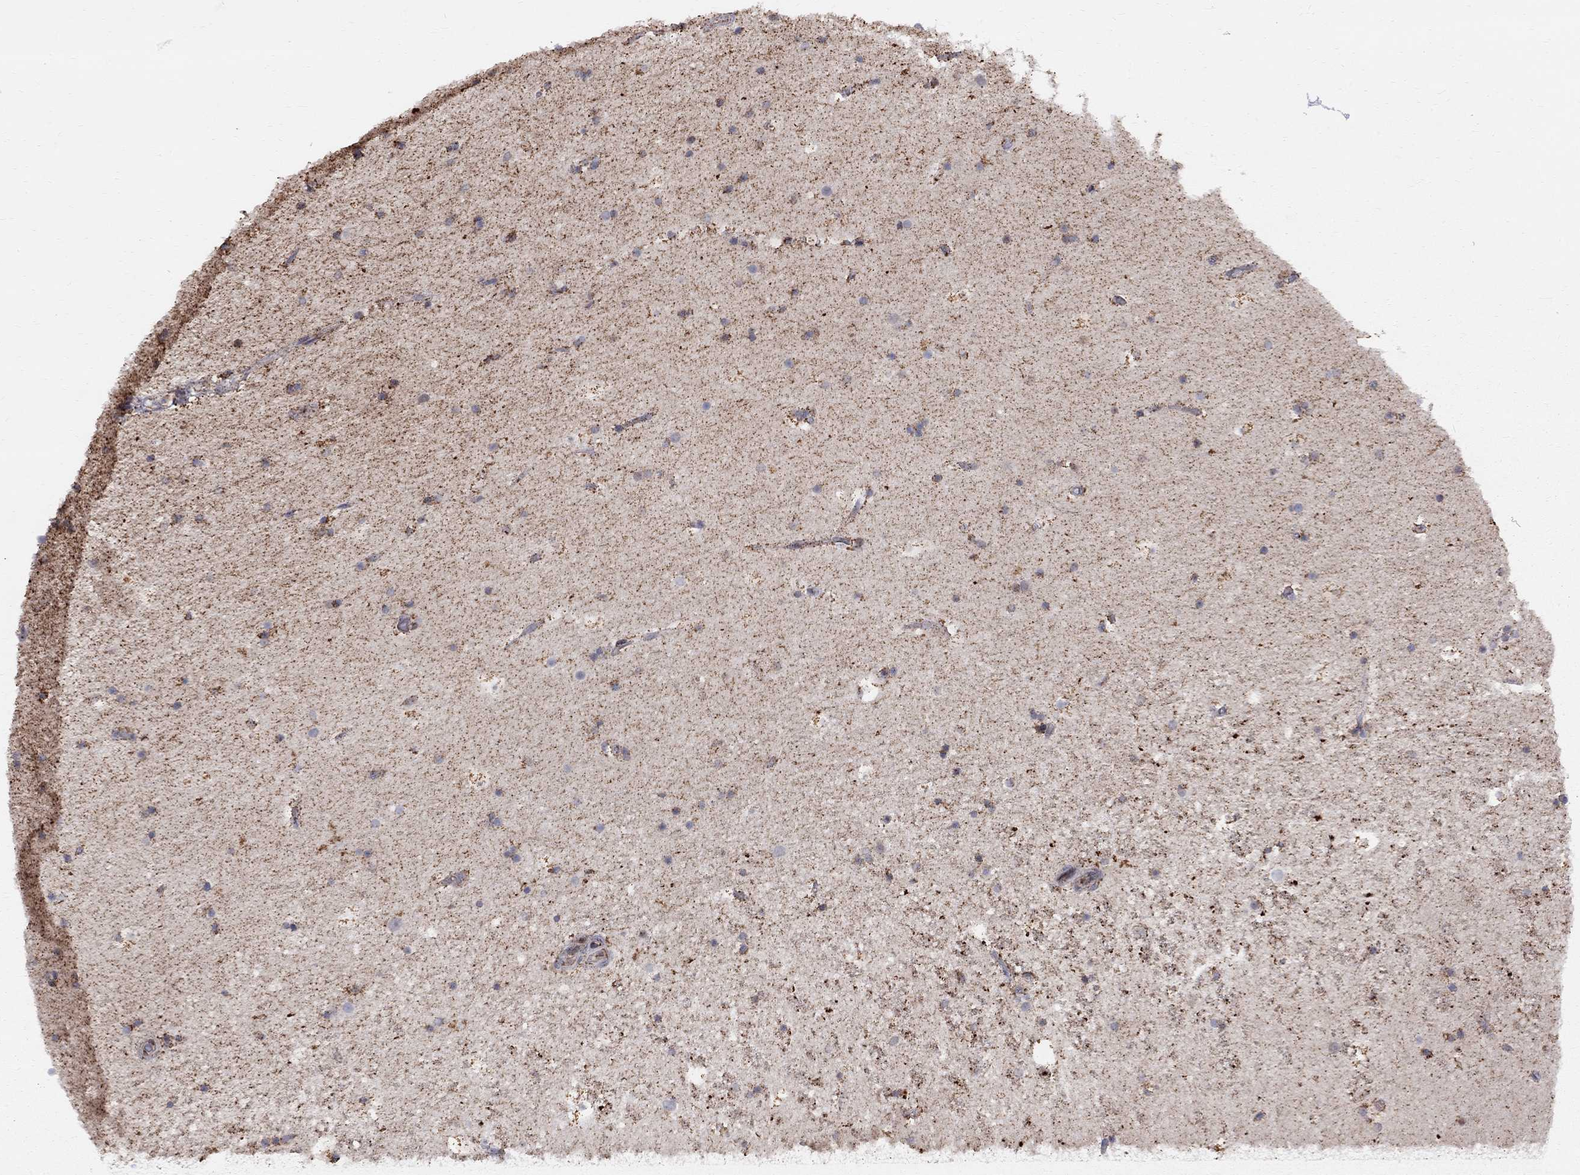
{"staining": {"intensity": "strong", "quantity": "<25%", "location": "cytoplasmic/membranous"}, "tissue": "hippocampus", "cell_type": "Glial cells", "image_type": "normal", "snomed": [{"axis": "morphology", "description": "Normal tissue, NOS"}, {"axis": "topography", "description": "Hippocampus"}], "caption": "Immunohistochemistry (DAB) staining of normal human hippocampus reveals strong cytoplasmic/membranous protein positivity in approximately <25% of glial cells.", "gene": "ELOB", "patient": {"sex": "male", "age": 51}}